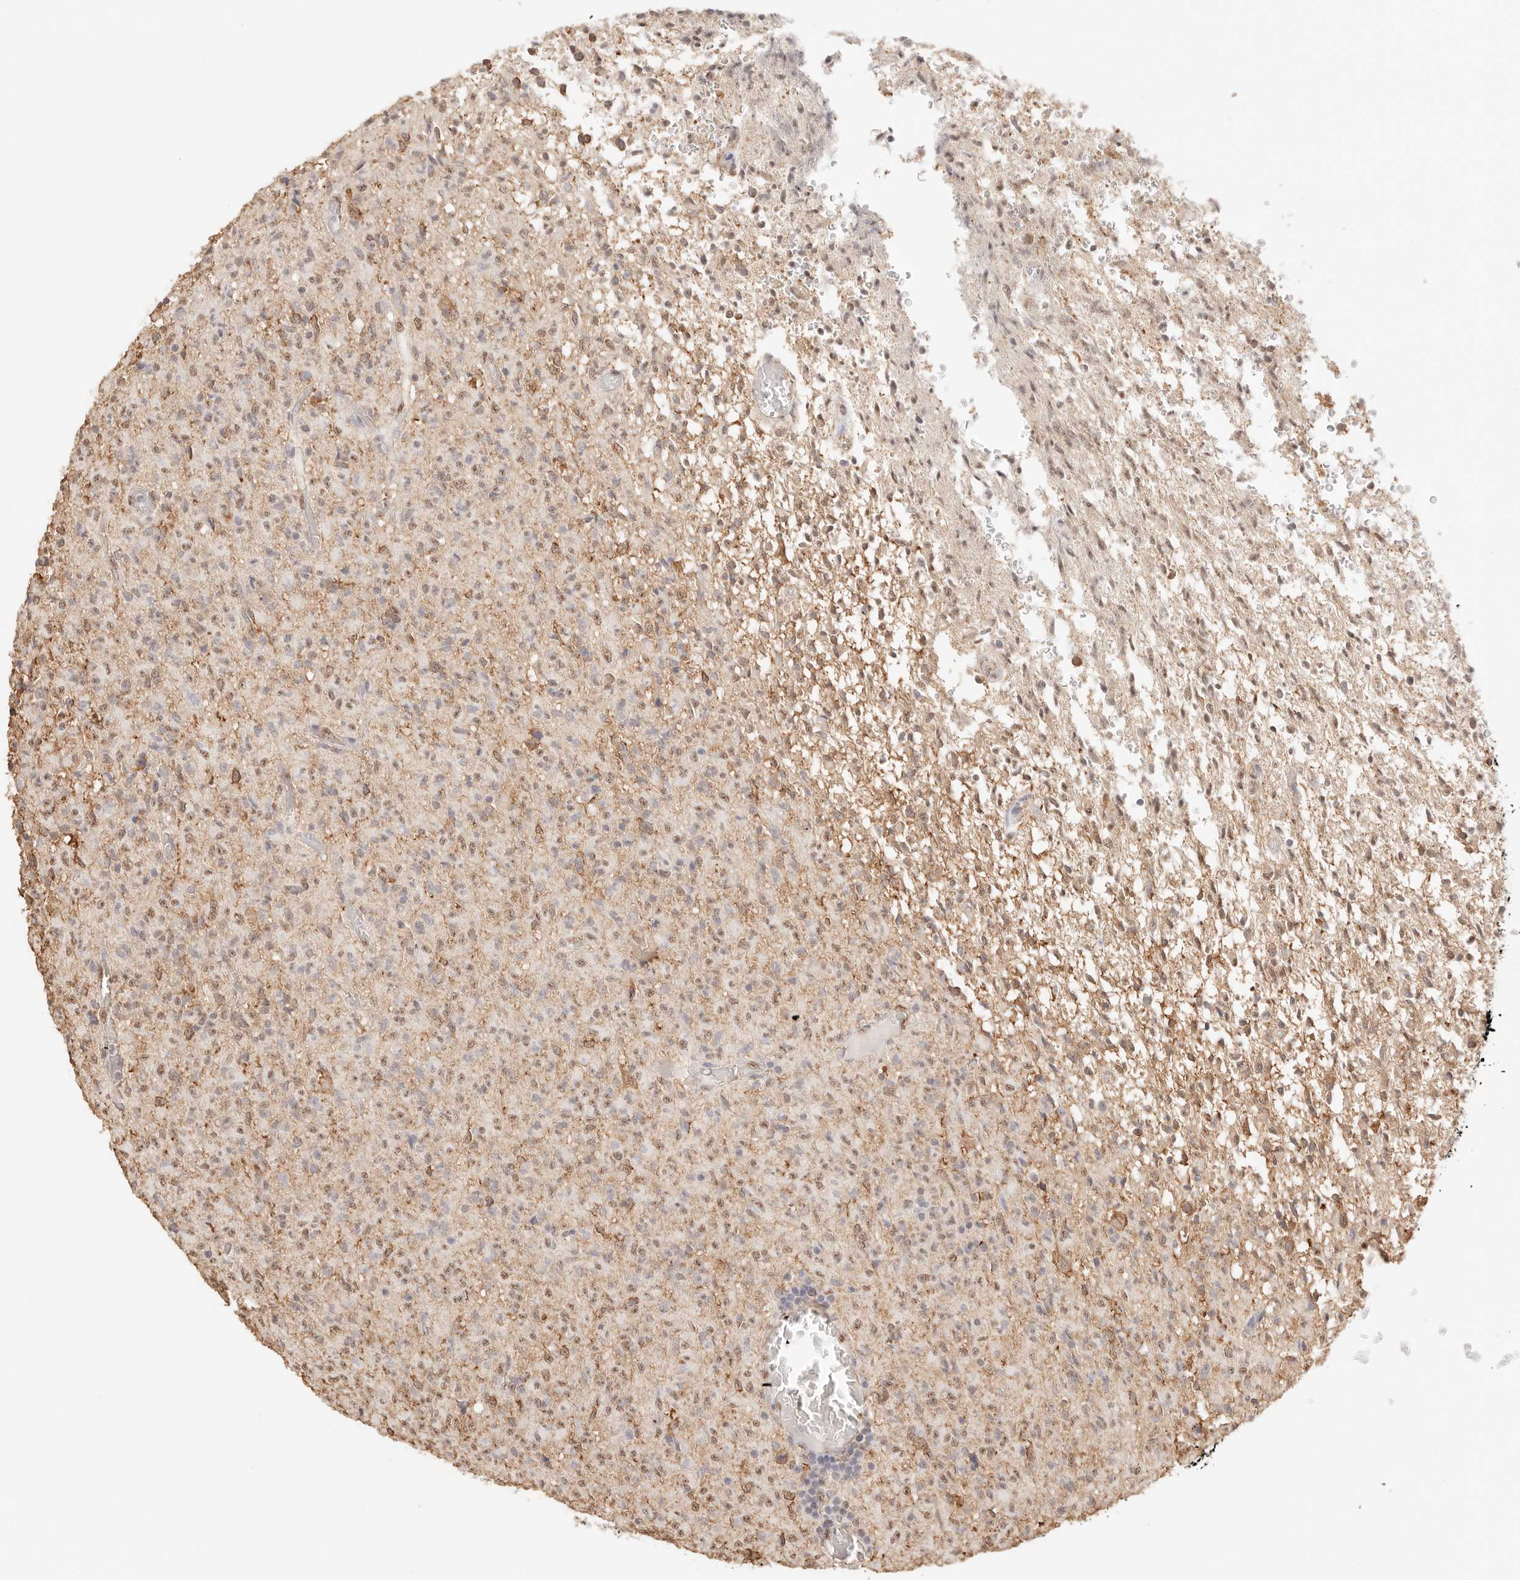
{"staining": {"intensity": "moderate", "quantity": "<25%", "location": "nuclear"}, "tissue": "glioma", "cell_type": "Tumor cells", "image_type": "cancer", "snomed": [{"axis": "morphology", "description": "Glioma, malignant, High grade"}, {"axis": "topography", "description": "Brain"}], "caption": "Immunohistochemistry (IHC) staining of malignant high-grade glioma, which shows low levels of moderate nuclear positivity in approximately <25% of tumor cells indicating moderate nuclear protein positivity. The staining was performed using DAB (brown) for protein detection and nuclei were counterstained in hematoxylin (blue).", "gene": "IL1R2", "patient": {"sex": "female", "age": 57}}